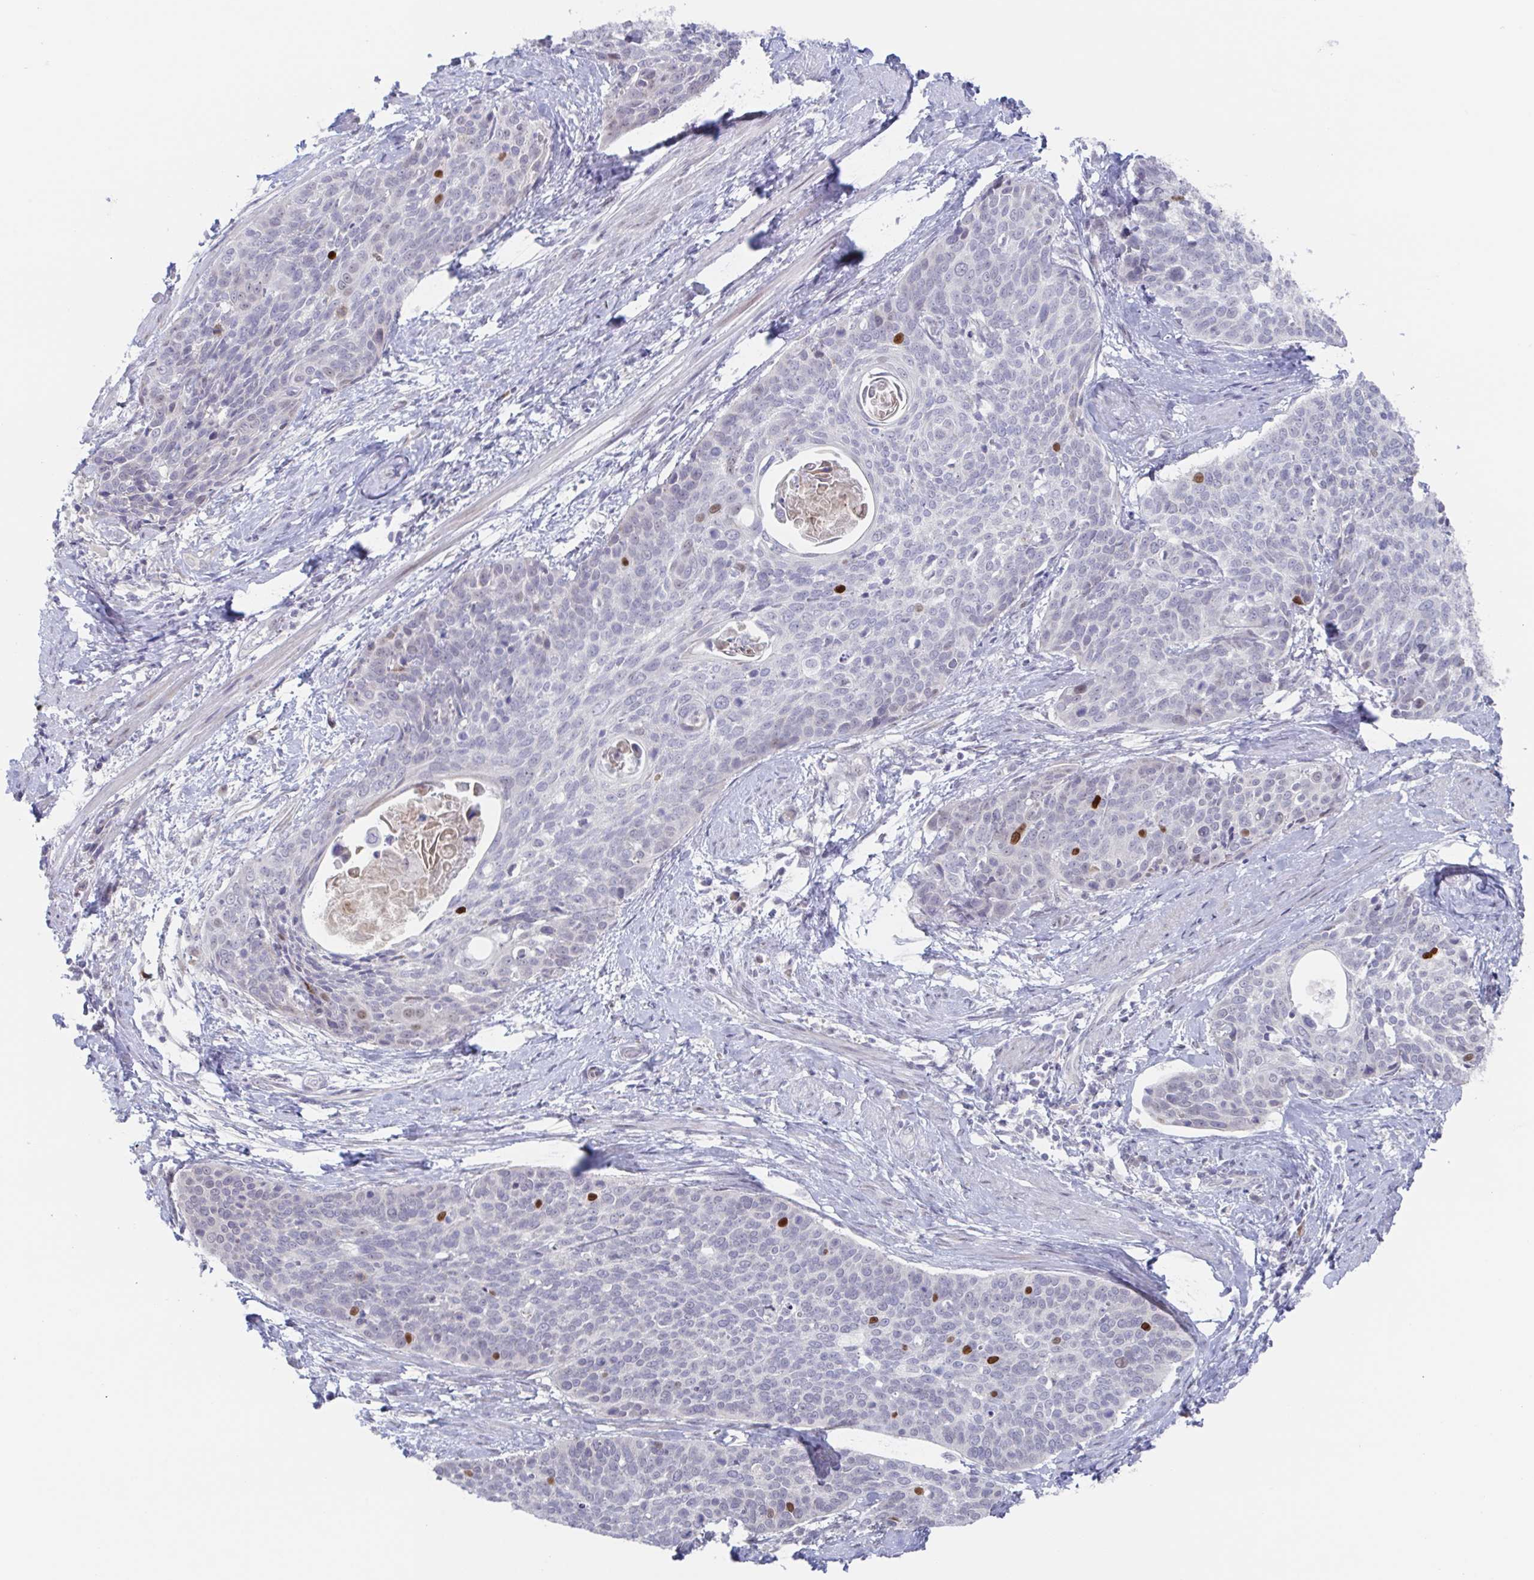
{"staining": {"intensity": "negative", "quantity": "none", "location": "none"}, "tissue": "cervical cancer", "cell_type": "Tumor cells", "image_type": "cancer", "snomed": [{"axis": "morphology", "description": "Squamous cell carcinoma, NOS"}, {"axis": "topography", "description": "Cervix"}], "caption": "Tumor cells show no significant positivity in squamous cell carcinoma (cervical).", "gene": "POU2F3", "patient": {"sex": "female", "age": 69}}